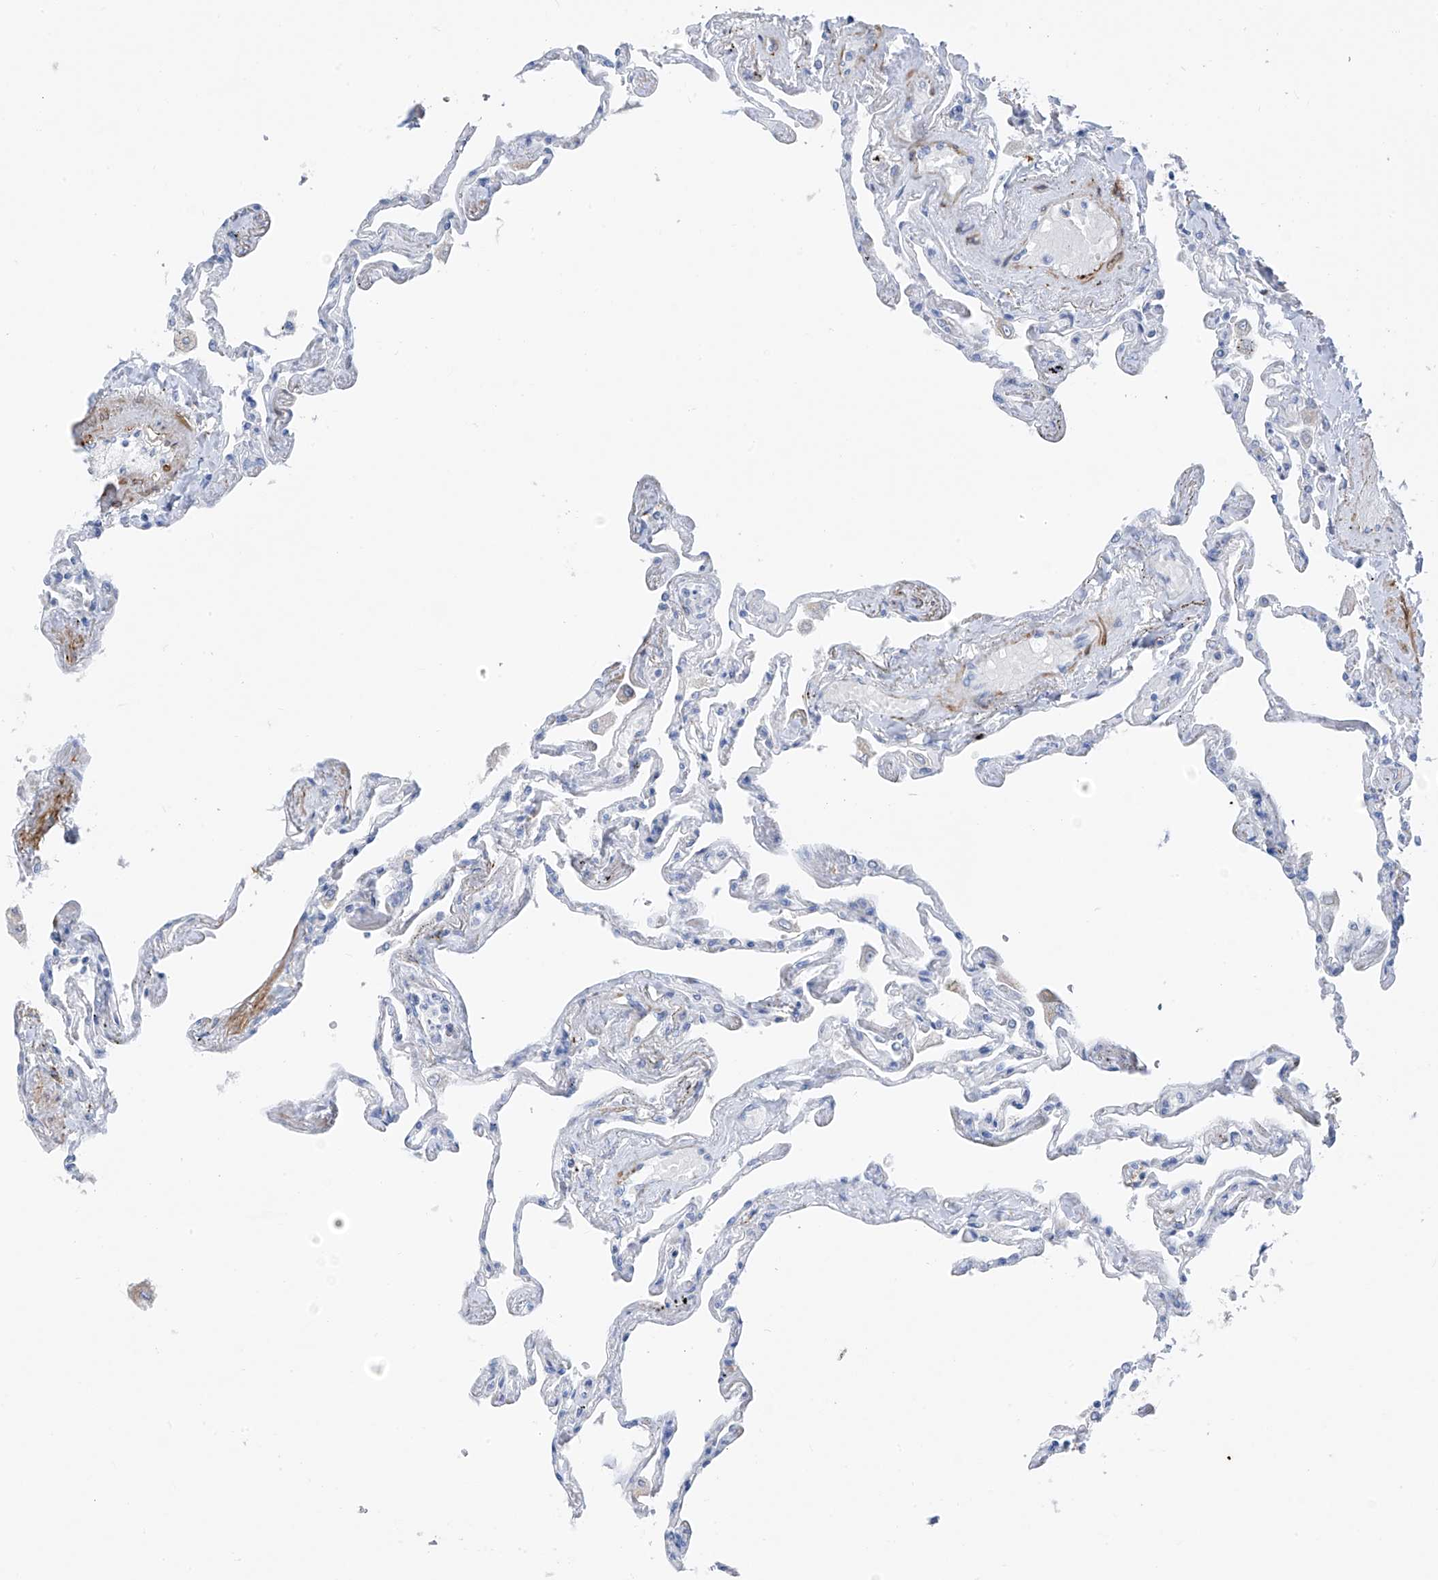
{"staining": {"intensity": "negative", "quantity": "none", "location": "none"}, "tissue": "lung", "cell_type": "Alveolar cells", "image_type": "normal", "snomed": [{"axis": "morphology", "description": "Normal tissue, NOS"}, {"axis": "topography", "description": "Lung"}], "caption": "An IHC histopathology image of benign lung is shown. There is no staining in alveolar cells of lung.", "gene": "GLMP", "patient": {"sex": "female", "age": 67}}